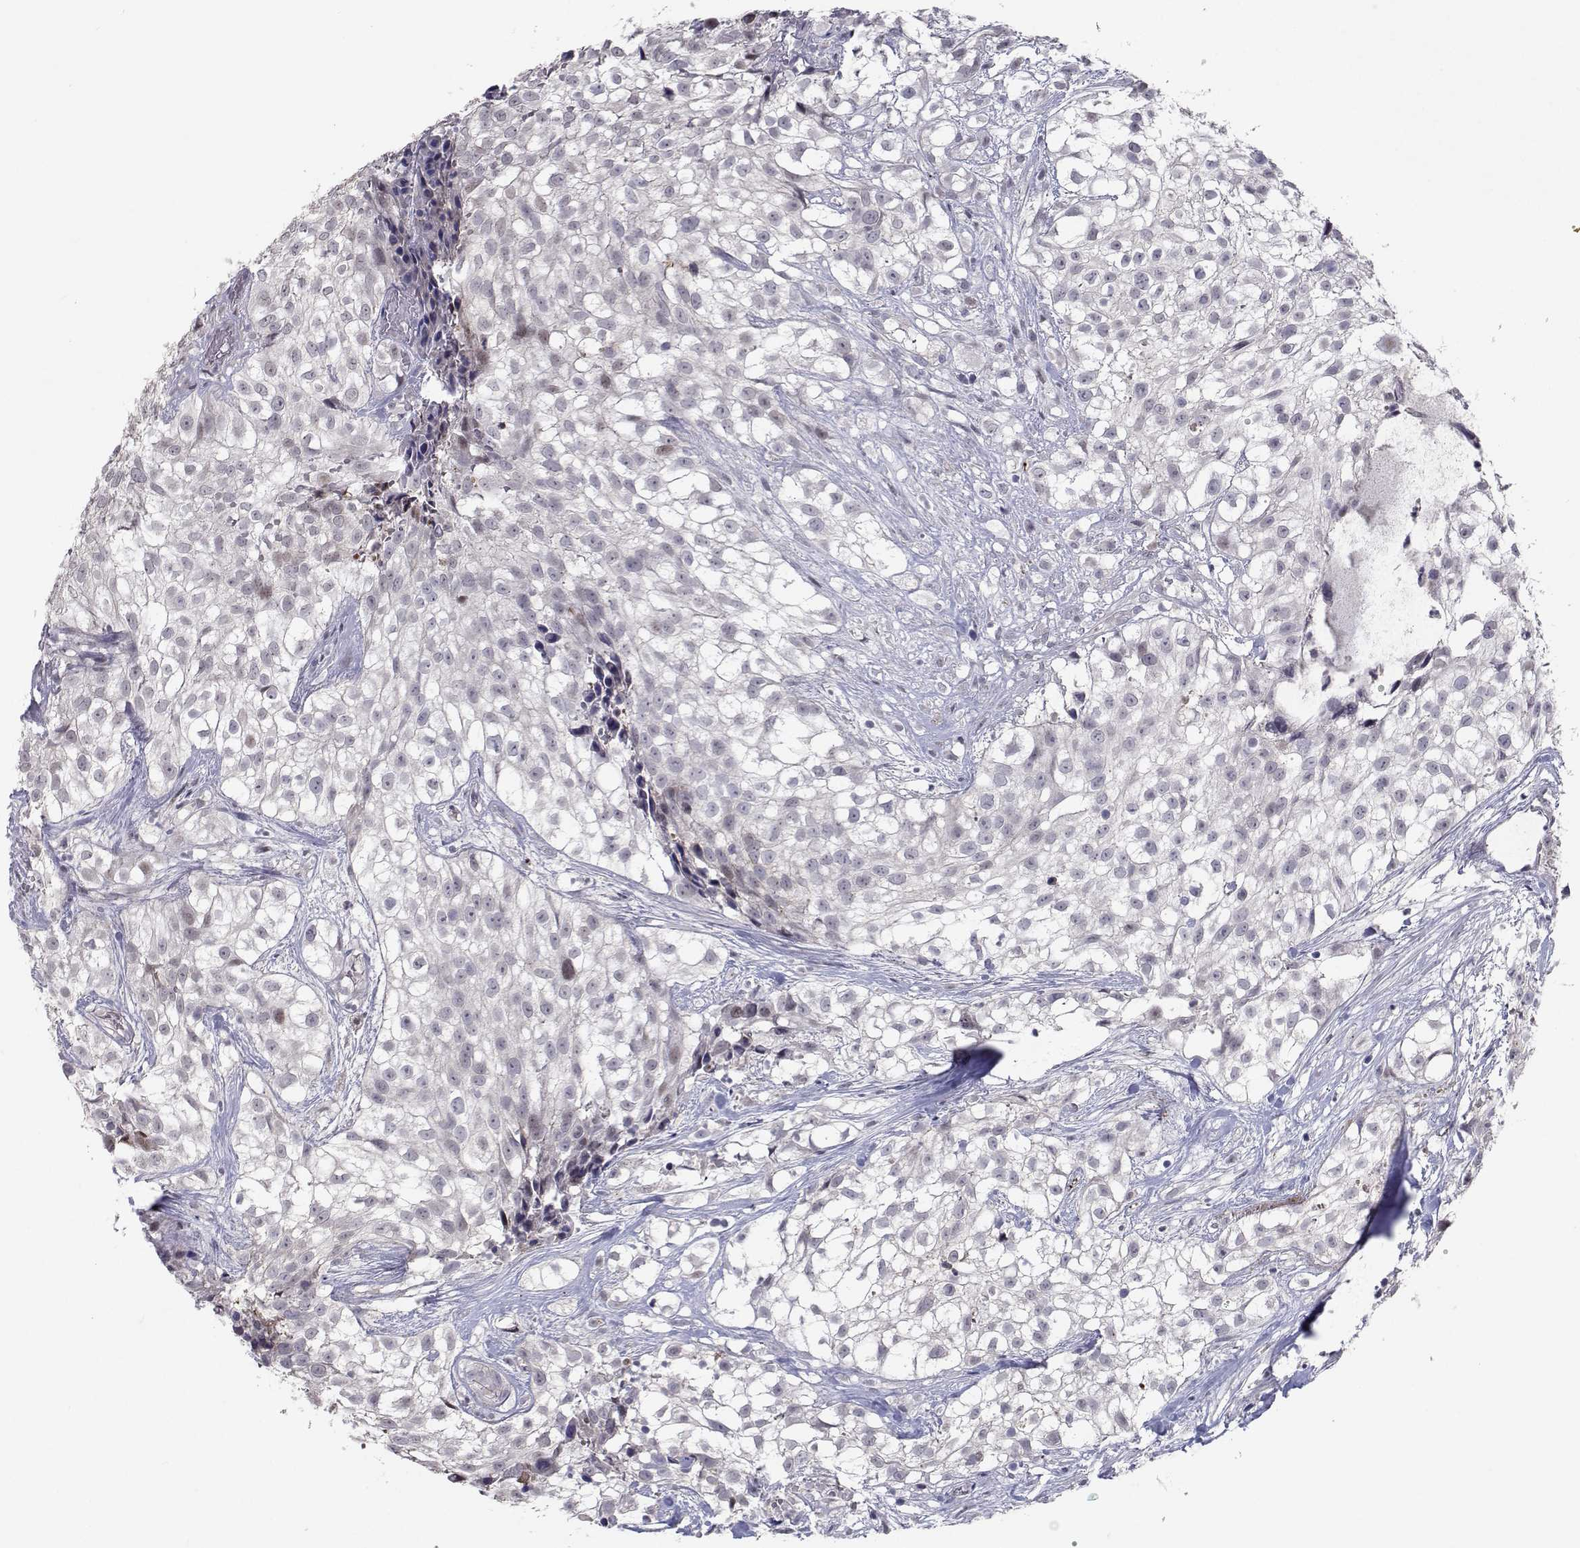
{"staining": {"intensity": "weak", "quantity": "<25%", "location": "nuclear"}, "tissue": "urothelial cancer", "cell_type": "Tumor cells", "image_type": "cancer", "snomed": [{"axis": "morphology", "description": "Urothelial carcinoma, High grade"}, {"axis": "topography", "description": "Urinary bladder"}], "caption": "A photomicrograph of human high-grade urothelial carcinoma is negative for staining in tumor cells.", "gene": "RBPJL", "patient": {"sex": "male", "age": 56}}